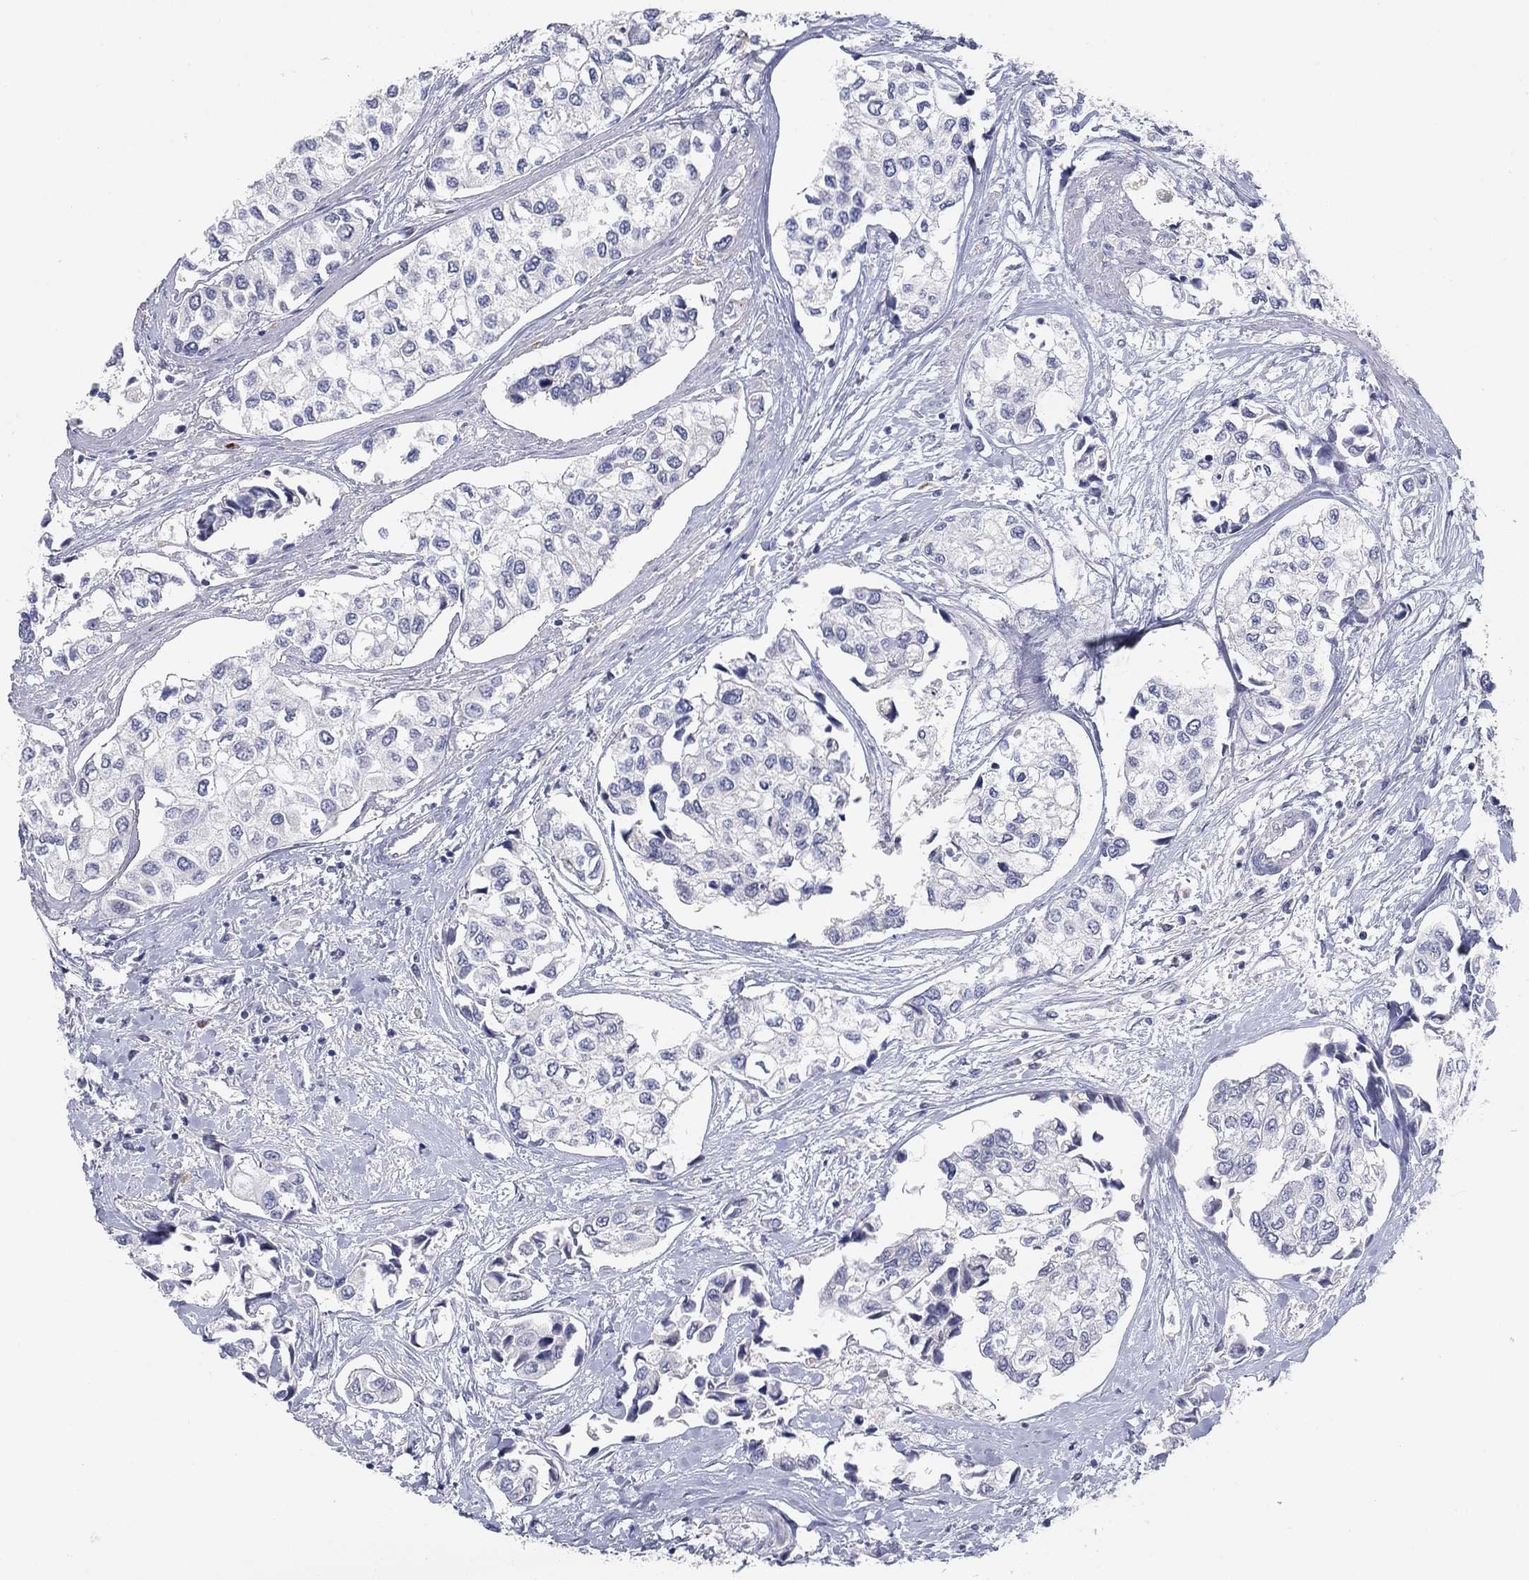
{"staining": {"intensity": "negative", "quantity": "none", "location": "none"}, "tissue": "urothelial cancer", "cell_type": "Tumor cells", "image_type": "cancer", "snomed": [{"axis": "morphology", "description": "Urothelial carcinoma, High grade"}, {"axis": "topography", "description": "Urinary bladder"}], "caption": "An immunohistochemistry (IHC) photomicrograph of high-grade urothelial carcinoma is shown. There is no staining in tumor cells of high-grade urothelial carcinoma.", "gene": "AMN1", "patient": {"sex": "male", "age": 73}}